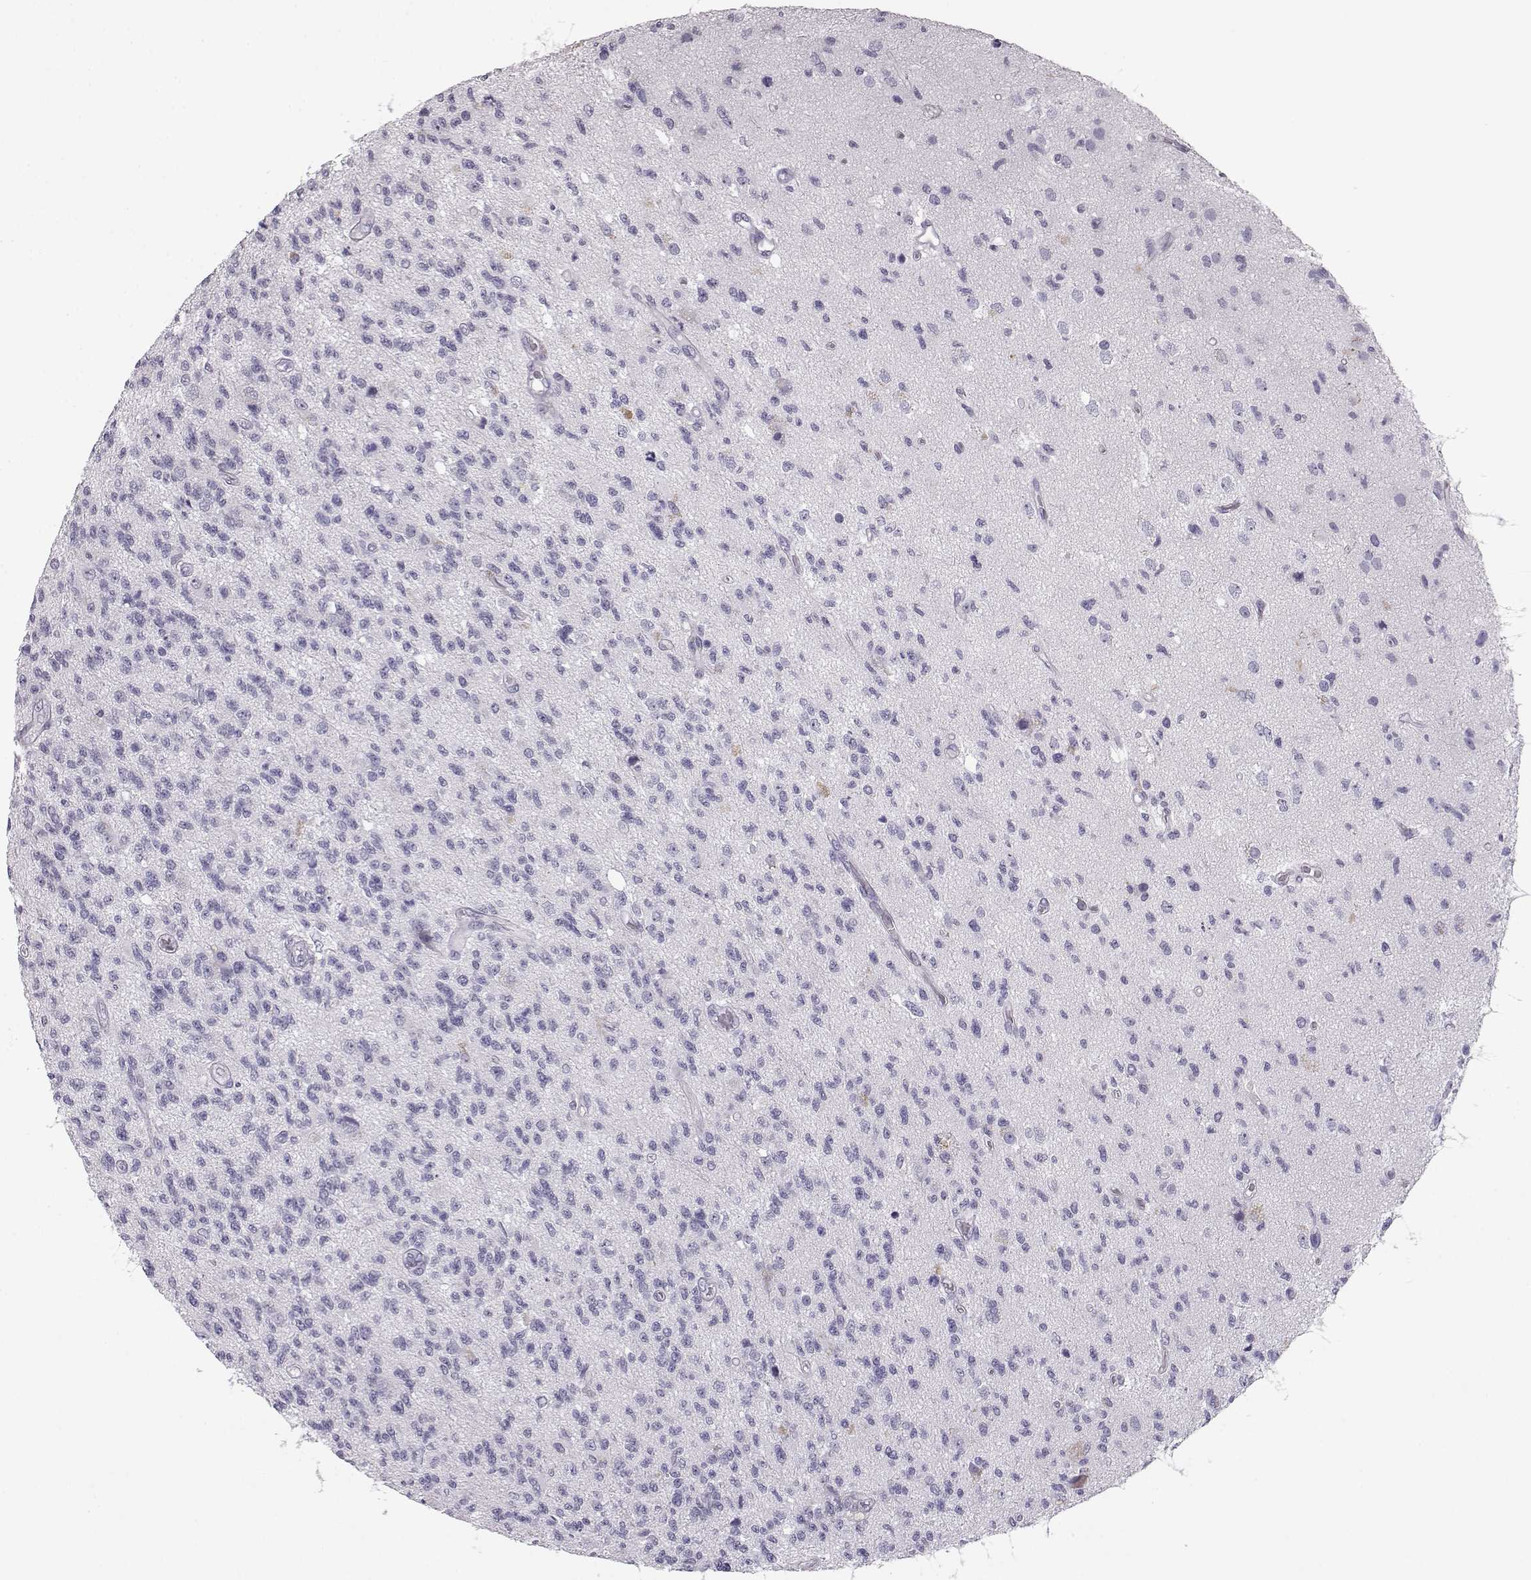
{"staining": {"intensity": "negative", "quantity": "none", "location": "none"}, "tissue": "glioma", "cell_type": "Tumor cells", "image_type": "cancer", "snomed": [{"axis": "morphology", "description": "Glioma, malignant, High grade"}, {"axis": "topography", "description": "Brain"}], "caption": "Immunohistochemistry micrograph of neoplastic tissue: human malignant high-grade glioma stained with DAB shows no significant protein staining in tumor cells.", "gene": "BFSP2", "patient": {"sex": "male", "age": 56}}